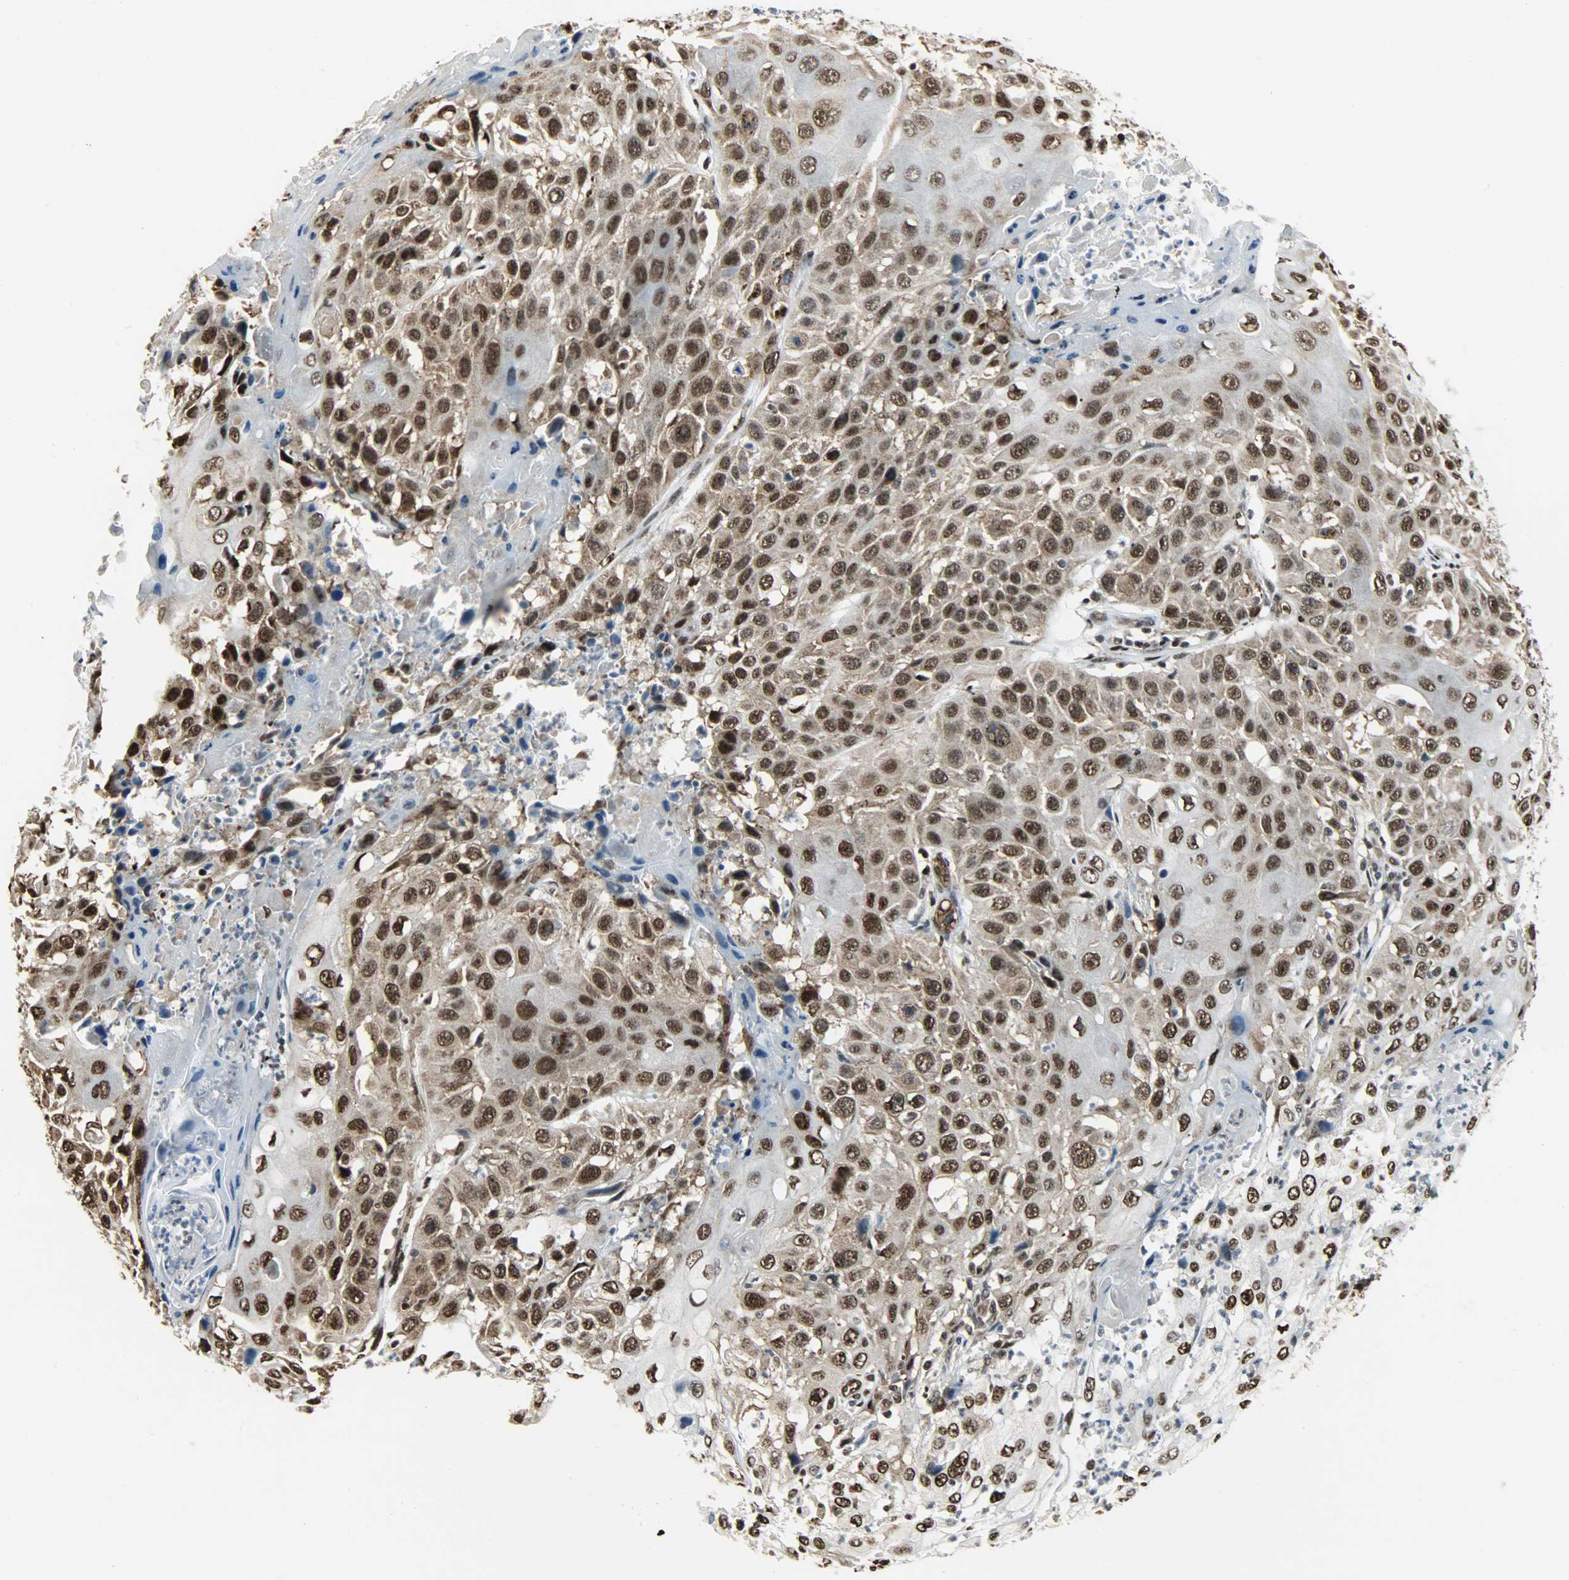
{"staining": {"intensity": "strong", "quantity": ">75%", "location": "cytoplasmic/membranous,nuclear"}, "tissue": "cervical cancer", "cell_type": "Tumor cells", "image_type": "cancer", "snomed": [{"axis": "morphology", "description": "Squamous cell carcinoma, NOS"}, {"axis": "topography", "description": "Cervix"}], "caption": "Protein staining demonstrates strong cytoplasmic/membranous and nuclear staining in approximately >75% of tumor cells in cervical cancer (squamous cell carcinoma).", "gene": "SNAI1", "patient": {"sex": "female", "age": 39}}